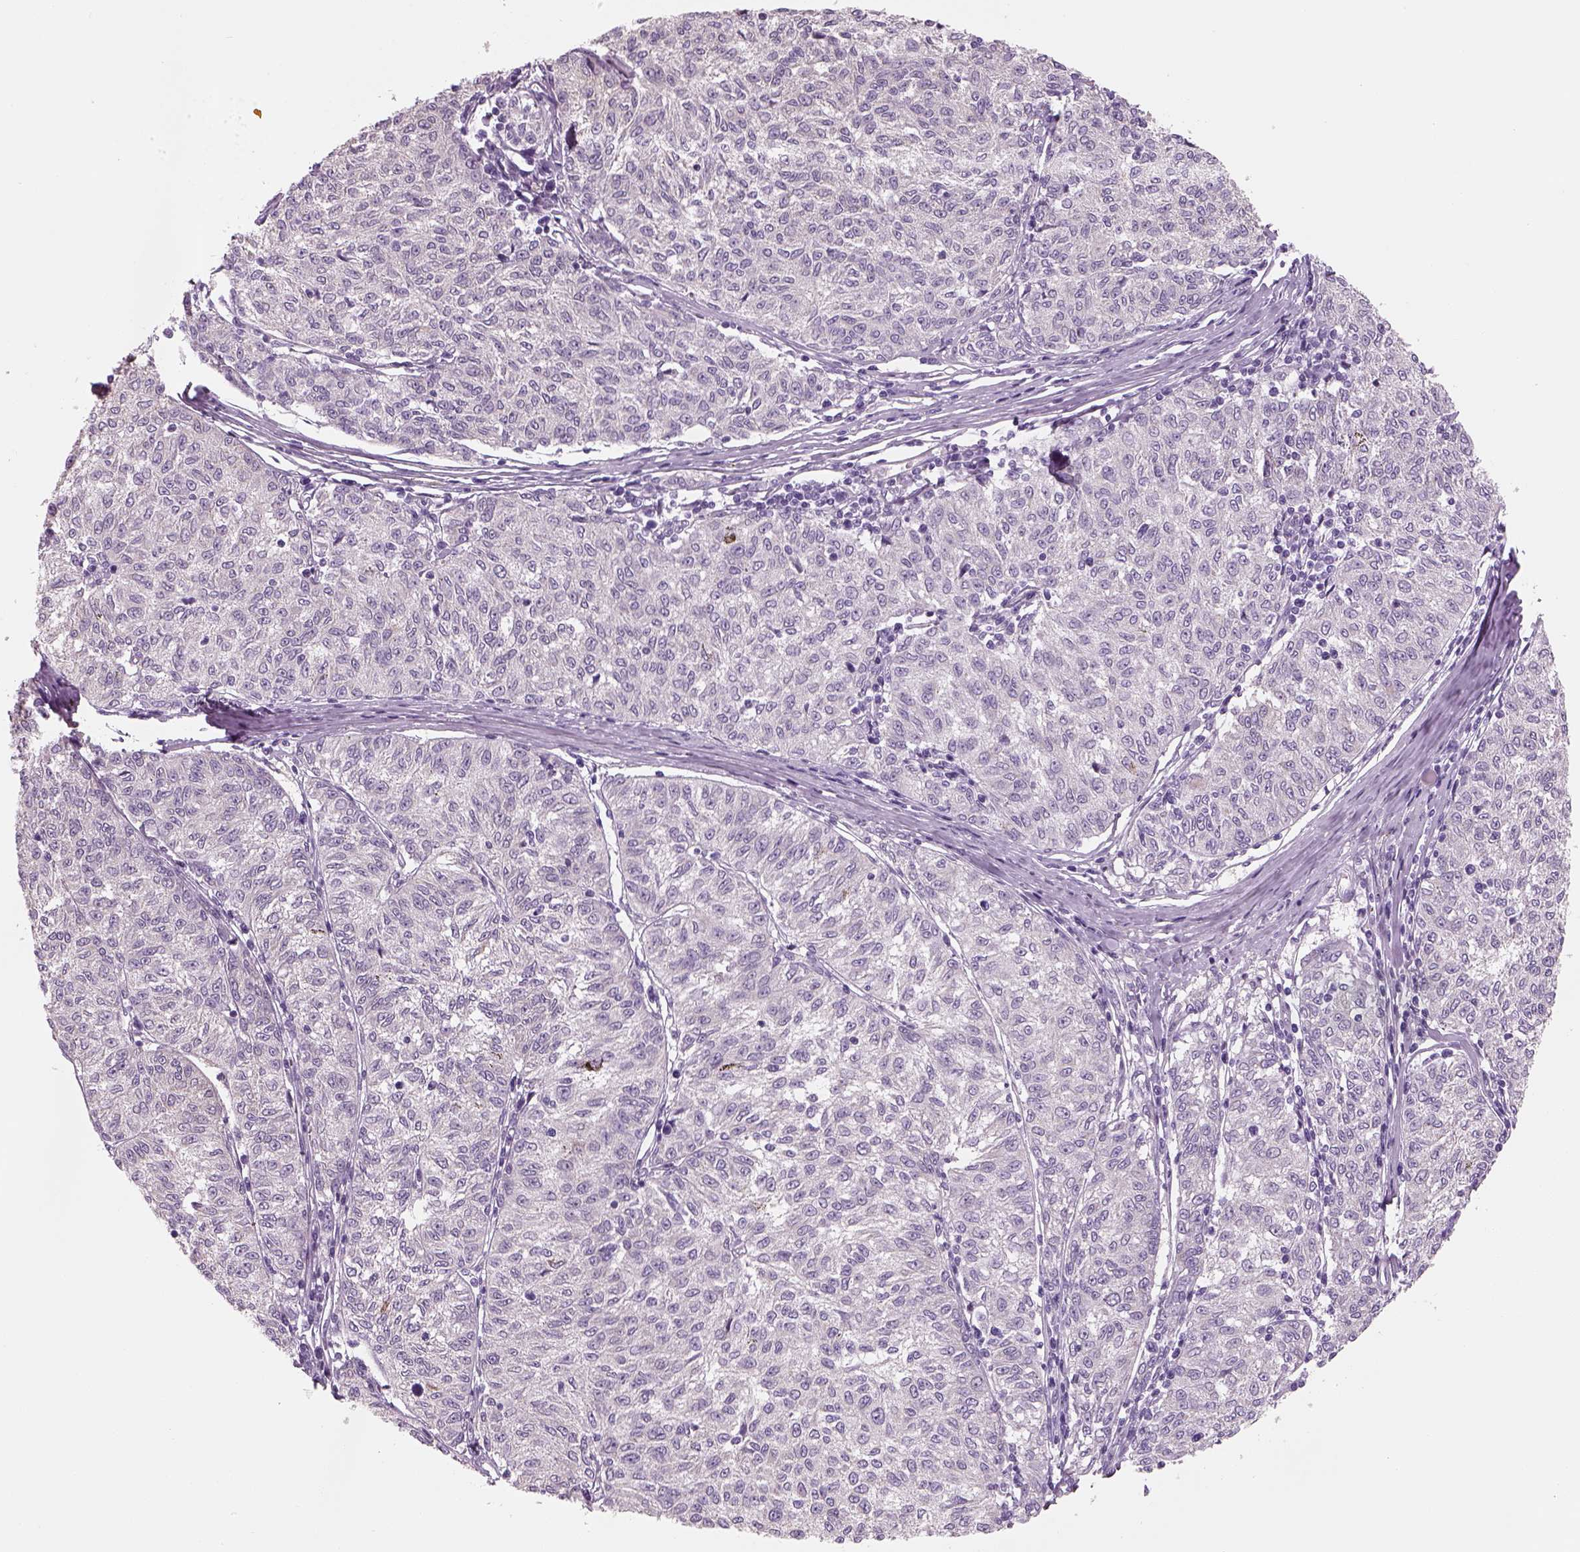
{"staining": {"intensity": "negative", "quantity": "none", "location": "none"}, "tissue": "melanoma", "cell_type": "Tumor cells", "image_type": "cancer", "snomed": [{"axis": "morphology", "description": "Malignant melanoma, NOS"}, {"axis": "topography", "description": "Skin"}], "caption": "Tumor cells show no significant protein expression in melanoma.", "gene": "KCNMB4", "patient": {"sex": "female", "age": 72}}